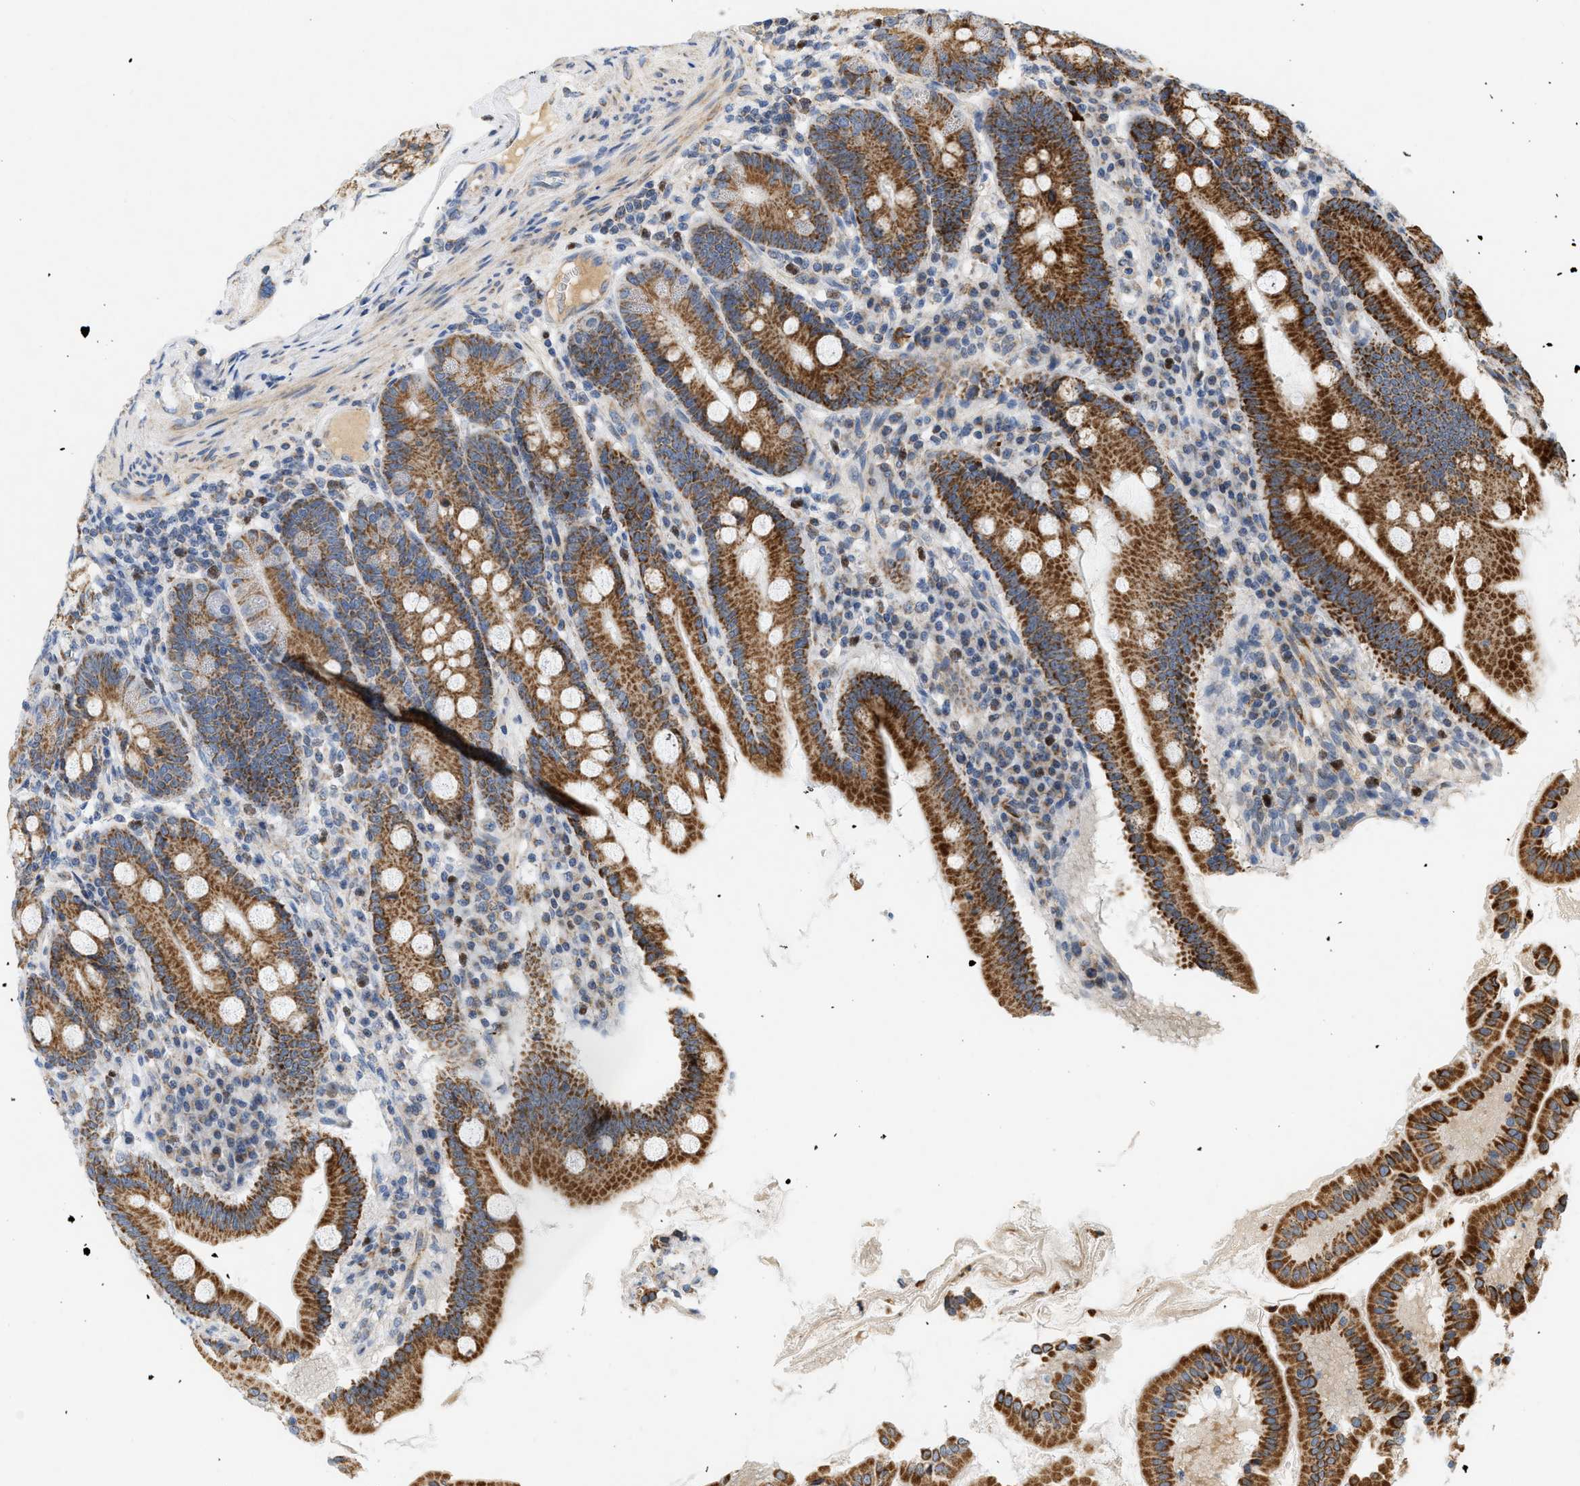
{"staining": {"intensity": "strong", "quantity": ">75%", "location": "cytoplasmic/membranous"}, "tissue": "duodenum", "cell_type": "Glandular cells", "image_type": "normal", "snomed": [{"axis": "morphology", "description": "Normal tissue, NOS"}, {"axis": "topography", "description": "Duodenum"}], "caption": "A brown stain highlights strong cytoplasmic/membranous staining of a protein in glandular cells of benign human duodenum. (IHC, brightfield microscopy, high magnification).", "gene": "MCU", "patient": {"sex": "male", "age": 50}}